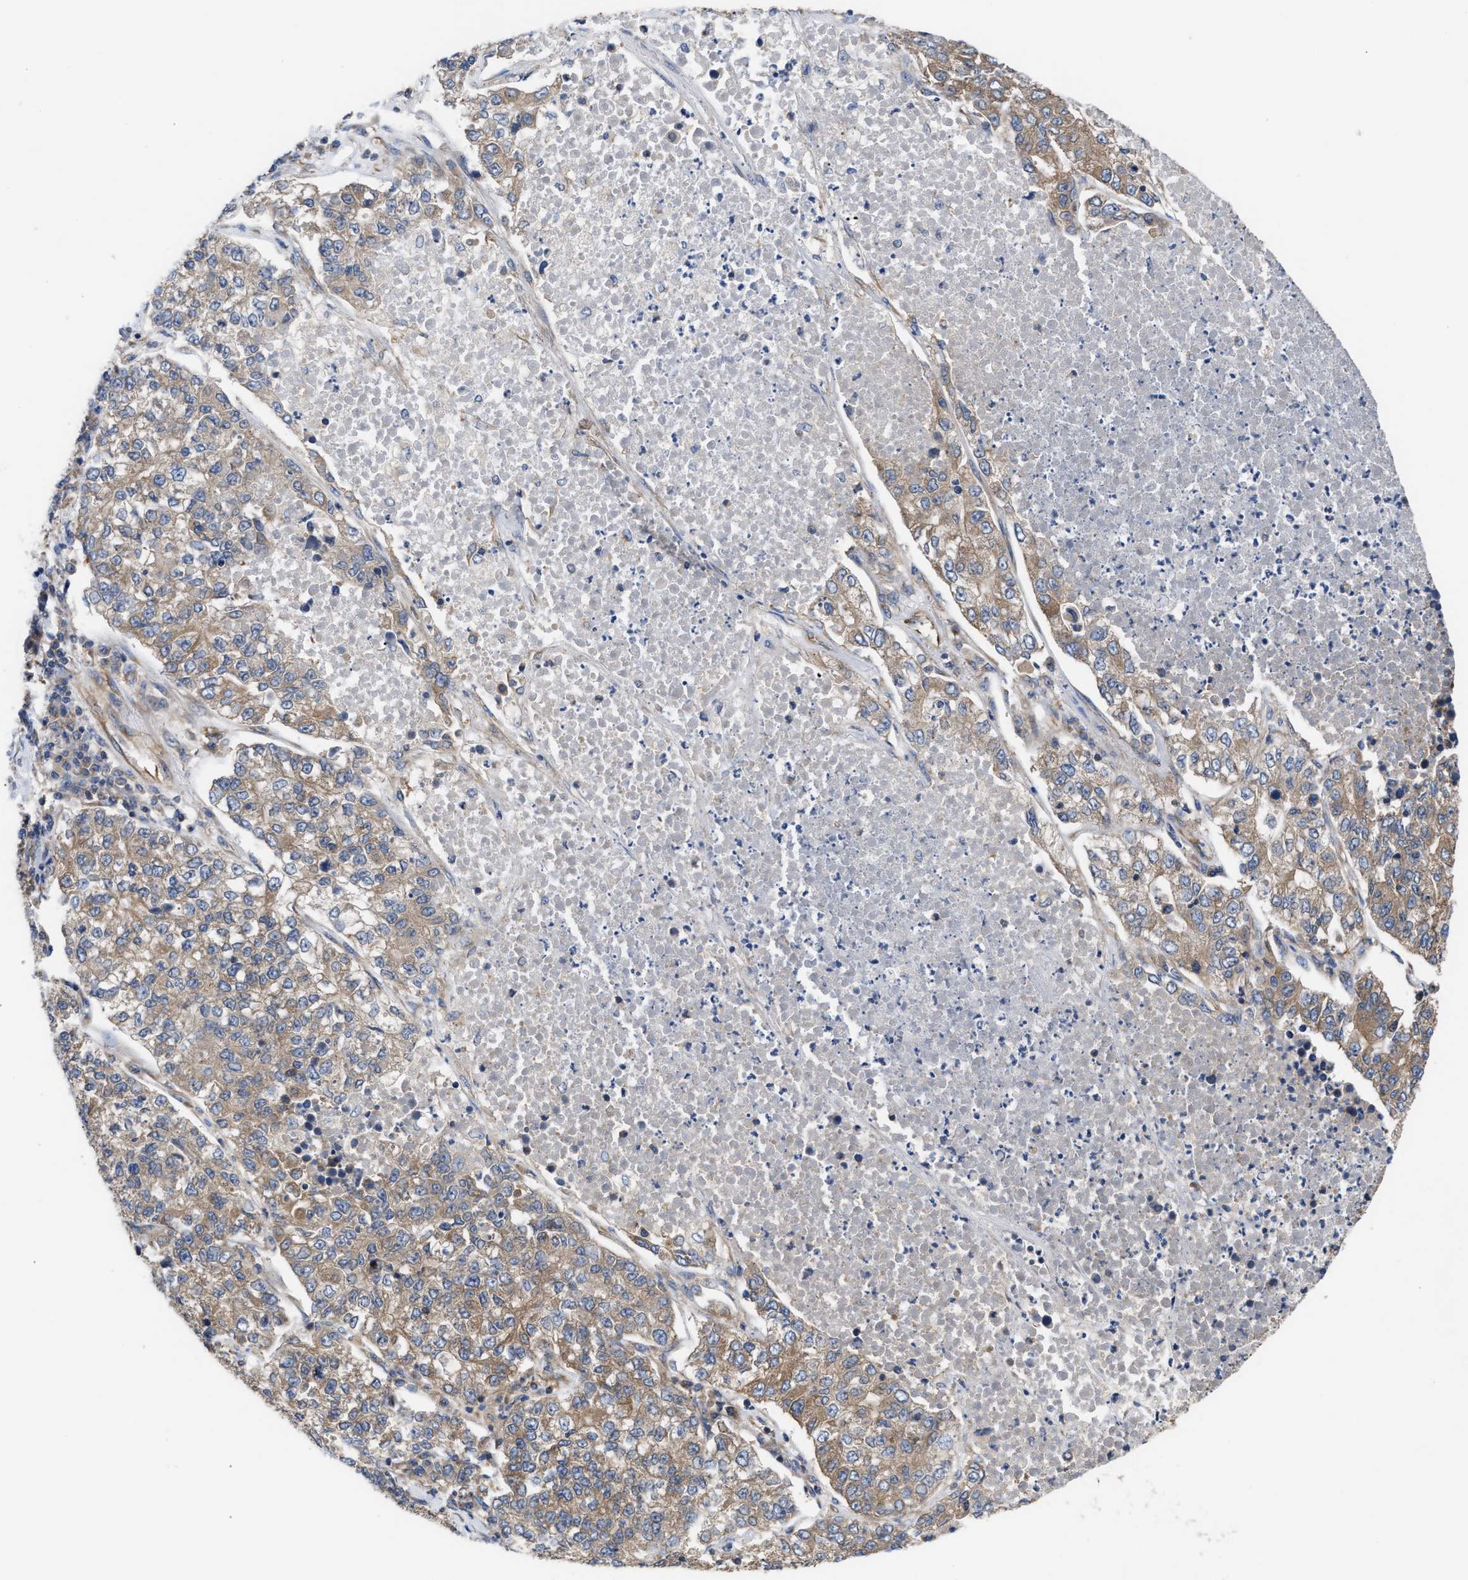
{"staining": {"intensity": "moderate", "quantity": ">75%", "location": "cytoplasmic/membranous"}, "tissue": "lung cancer", "cell_type": "Tumor cells", "image_type": "cancer", "snomed": [{"axis": "morphology", "description": "Adenocarcinoma, NOS"}, {"axis": "topography", "description": "Lung"}], "caption": "The micrograph shows immunohistochemical staining of lung adenocarcinoma. There is moderate cytoplasmic/membranous positivity is present in approximately >75% of tumor cells. The staining is performed using DAB brown chromogen to label protein expression. The nuclei are counter-stained blue using hematoxylin.", "gene": "LAPTM4B", "patient": {"sex": "male", "age": 49}}